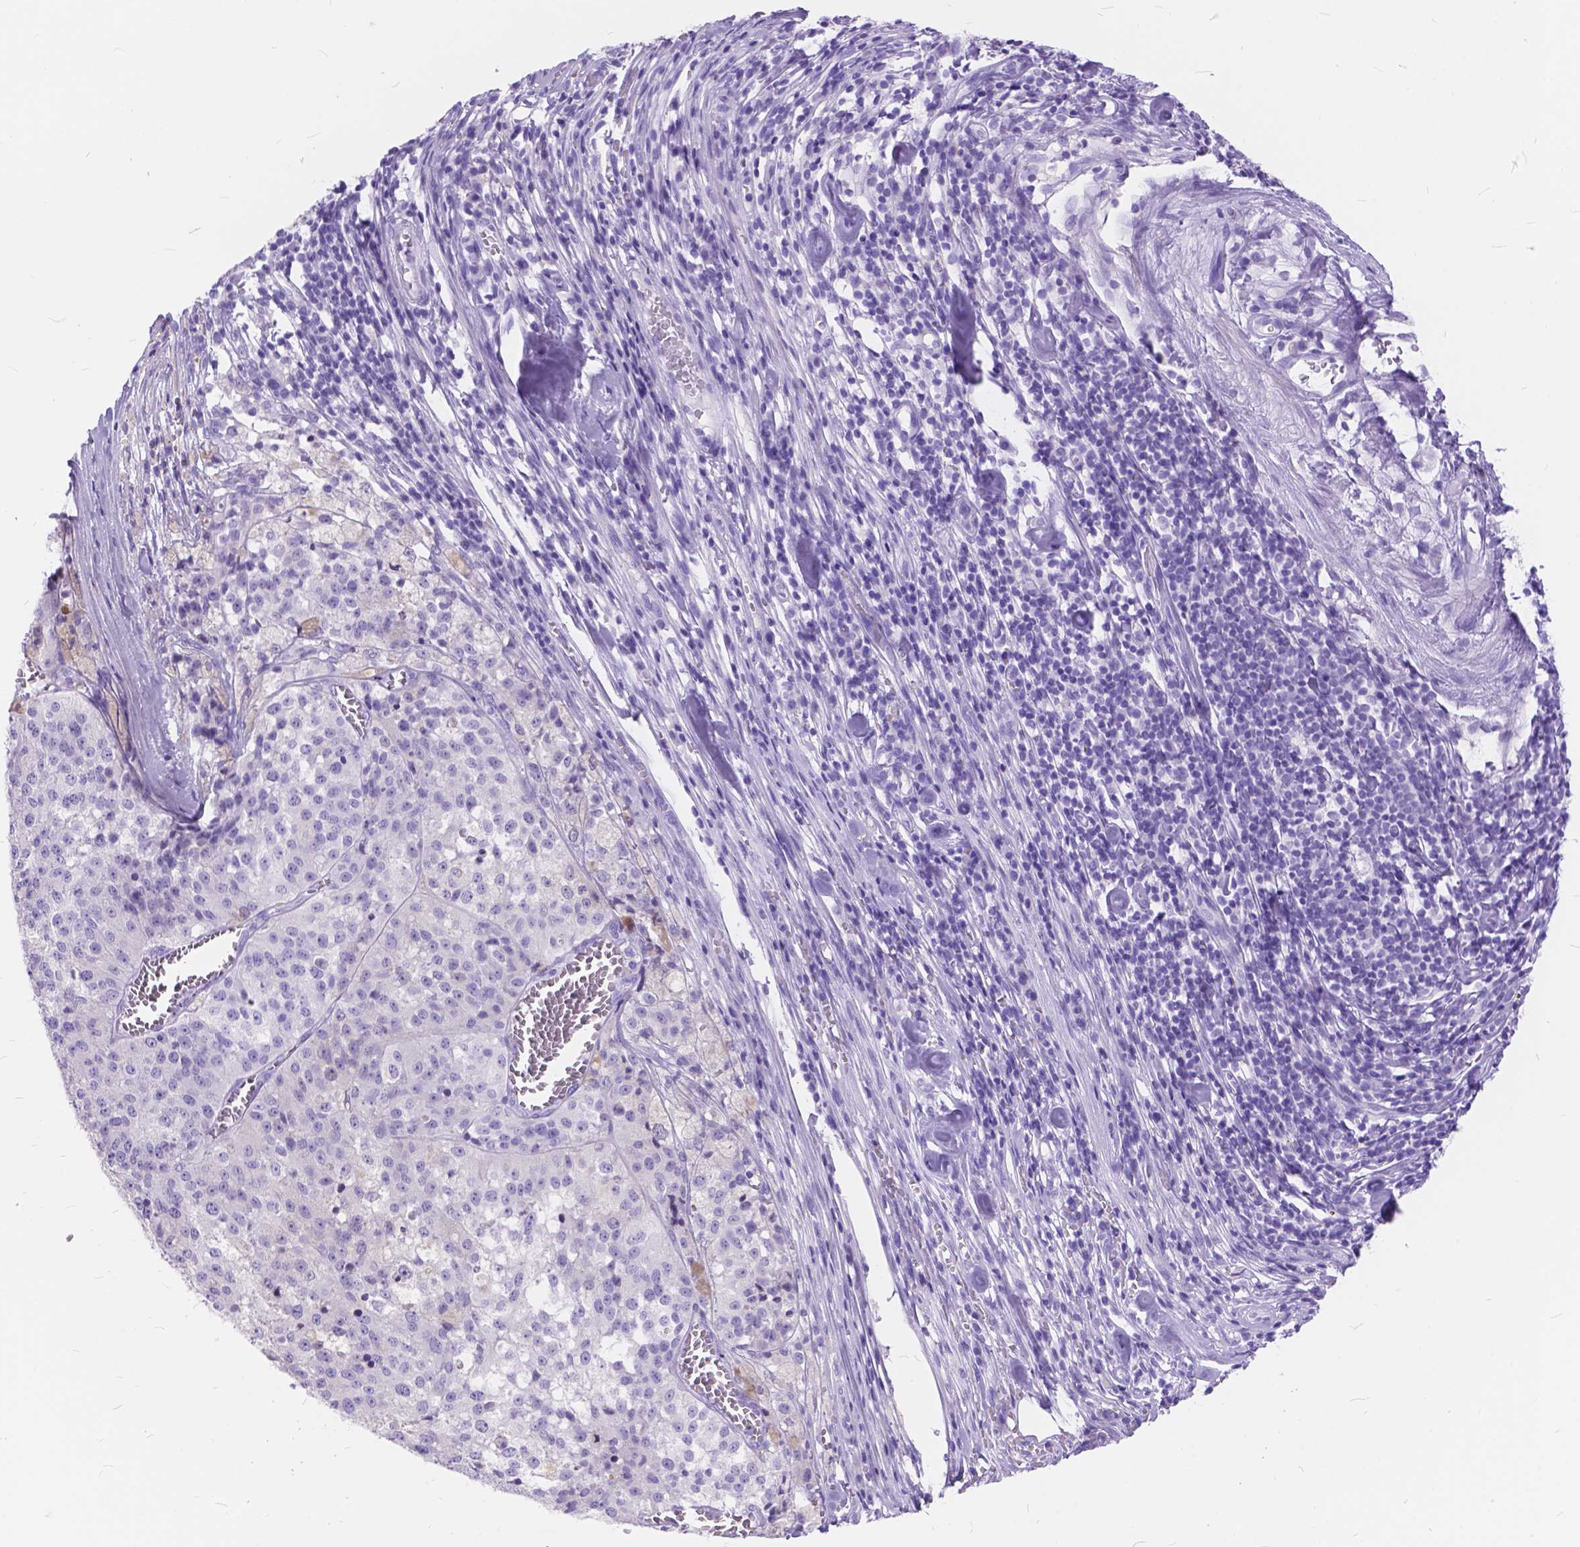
{"staining": {"intensity": "negative", "quantity": "none", "location": "none"}, "tissue": "melanoma", "cell_type": "Tumor cells", "image_type": "cancer", "snomed": [{"axis": "morphology", "description": "Malignant melanoma, Metastatic site"}, {"axis": "topography", "description": "Lymph node"}], "caption": "The image shows no staining of tumor cells in malignant melanoma (metastatic site).", "gene": "FOXL2", "patient": {"sex": "female", "age": 64}}